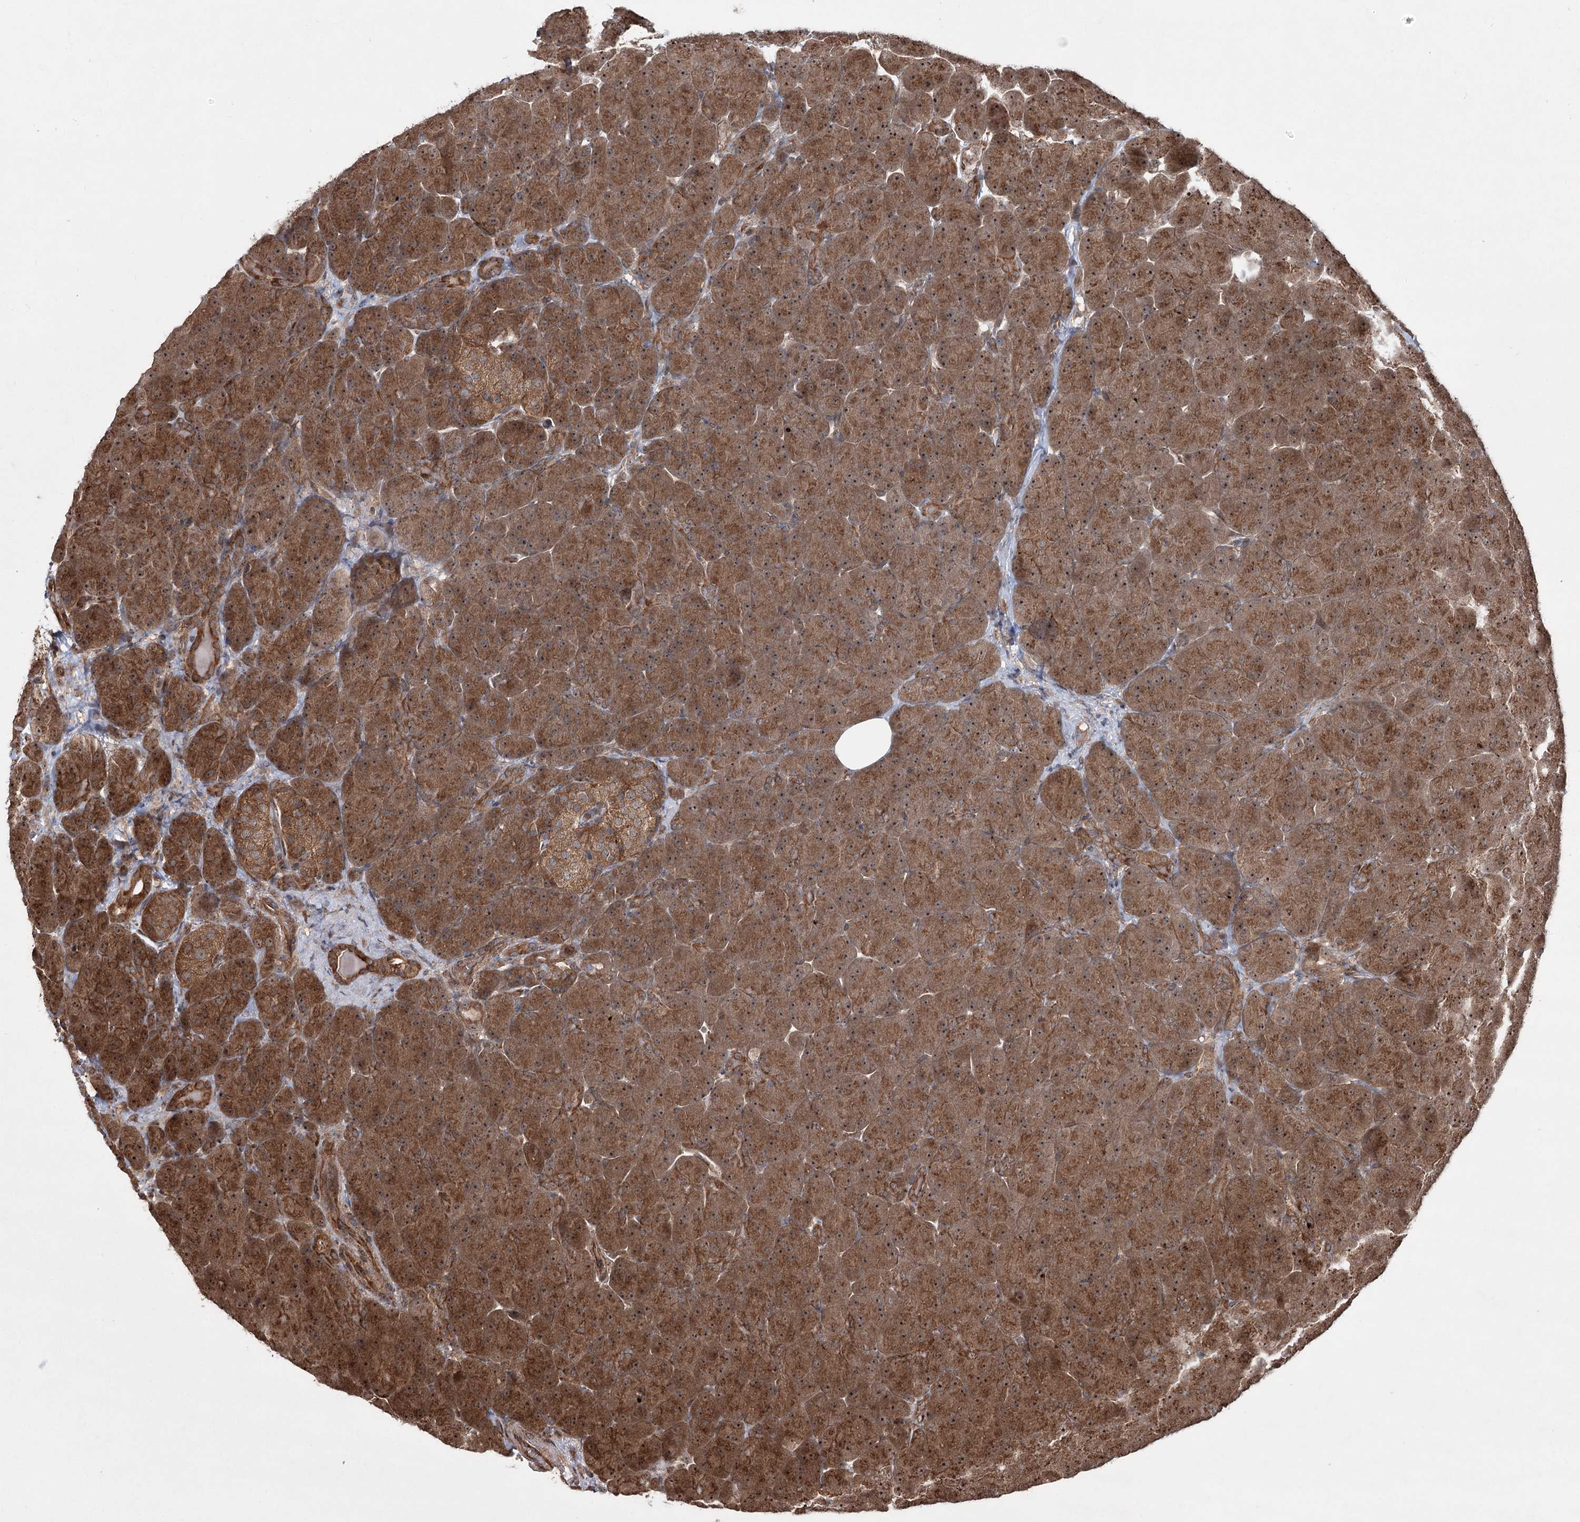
{"staining": {"intensity": "strong", "quantity": ">75%", "location": "cytoplasmic/membranous,nuclear"}, "tissue": "pancreas", "cell_type": "Exocrine glandular cells", "image_type": "normal", "snomed": [{"axis": "morphology", "description": "Normal tissue, NOS"}, {"axis": "topography", "description": "Pancreas"}], "caption": "IHC histopathology image of normal human pancreas stained for a protein (brown), which shows high levels of strong cytoplasmic/membranous,nuclear expression in approximately >75% of exocrine glandular cells.", "gene": "SERINC5", "patient": {"sex": "male", "age": 66}}